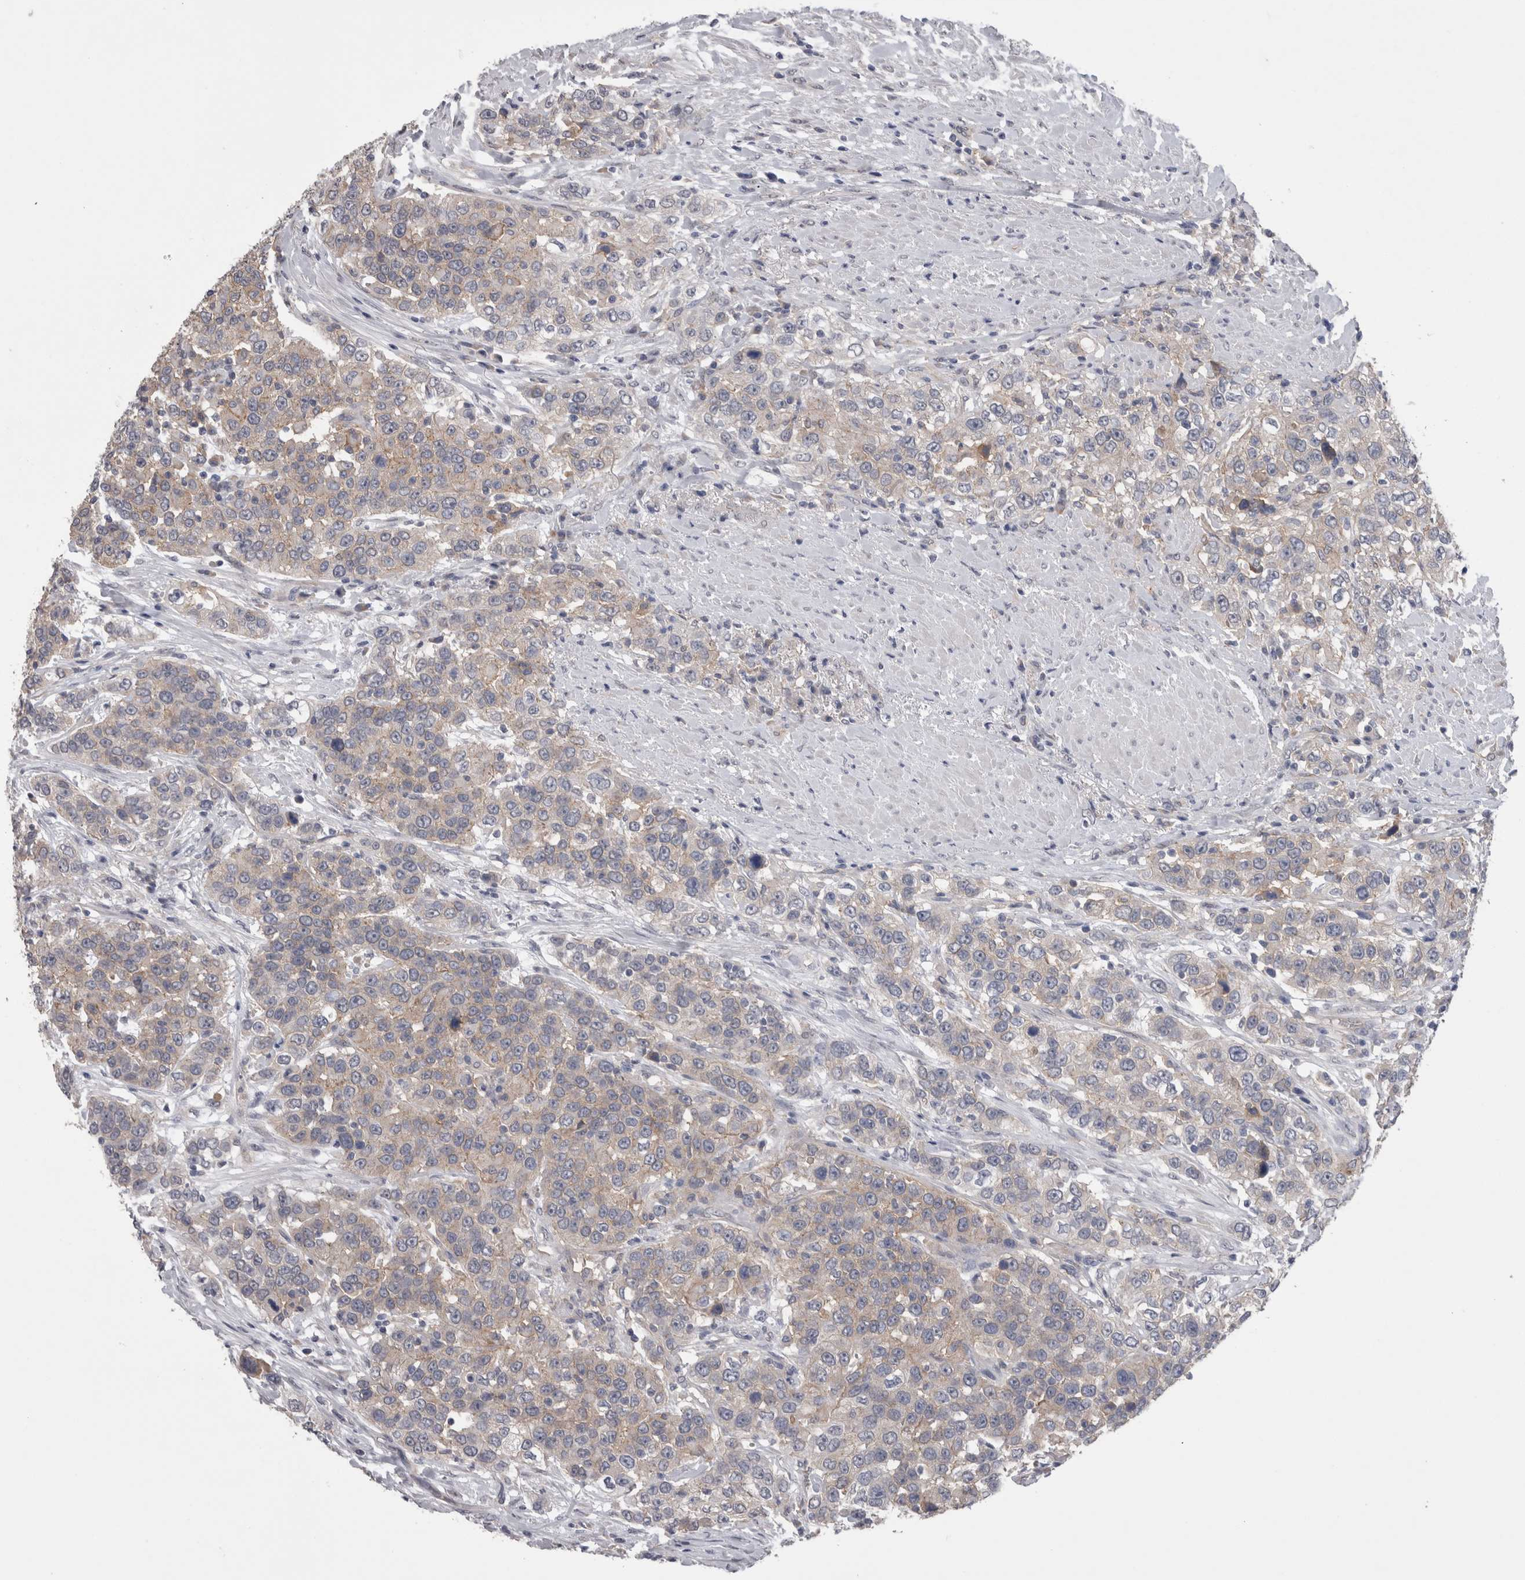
{"staining": {"intensity": "negative", "quantity": "none", "location": "none"}, "tissue": "urothelial cancer", "cell_type": "Tumor cells", "image_type": "cancer", "snomed": [{"axis": "morphology", "description": "Urothelial carcinoma, High grade"}, {"axis": "topography", "description": "Urinary bladder"}], "caption": "Micrograph shows no significant protein staining in tumor cells of urothelial carcinoma (high-grade).", "gene": "NECTIN2", "patient": {"sex": "female", "age": 80}}